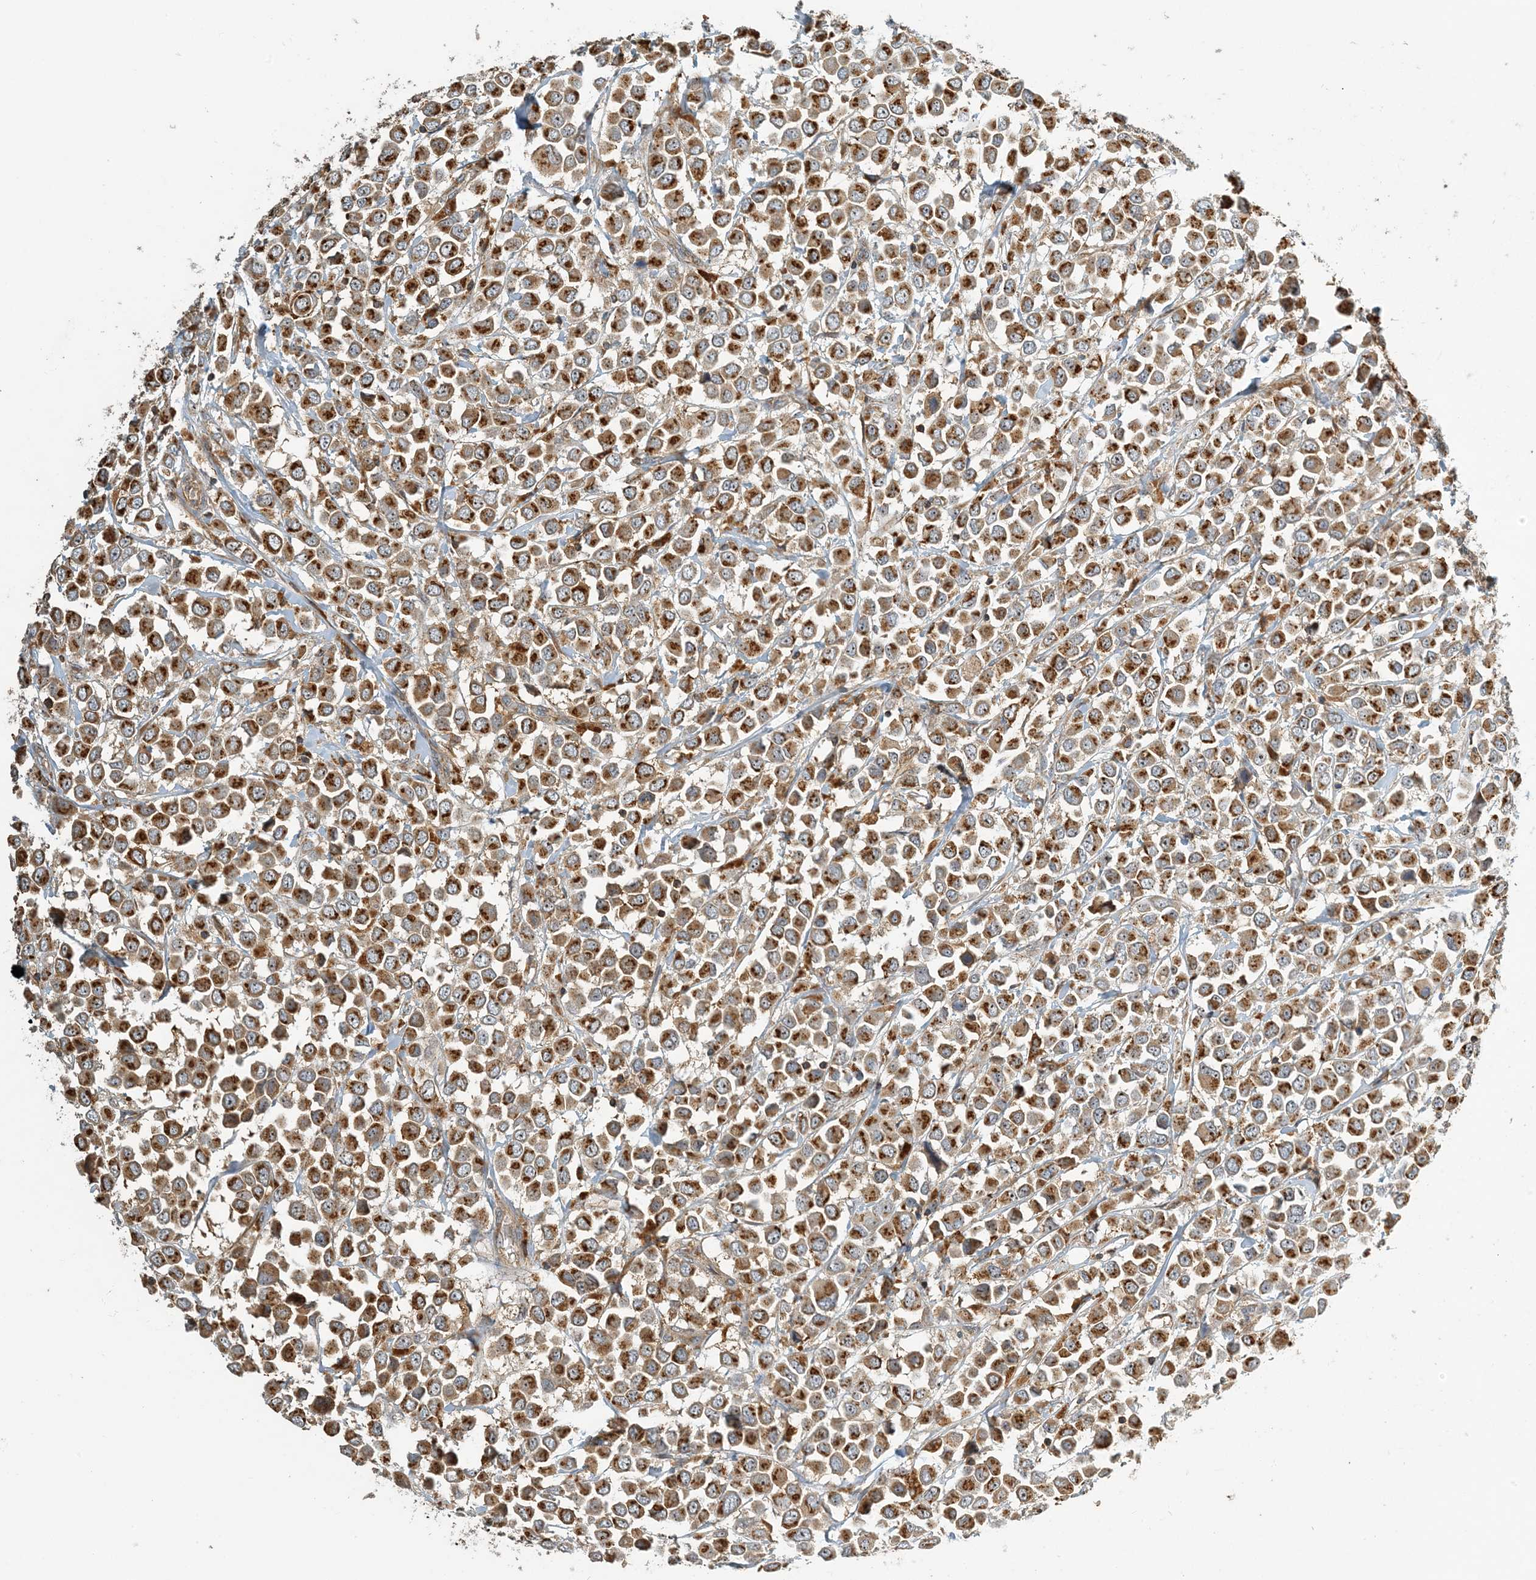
{"staining": {"intensity": "moderate", "quantity": ">75%", "location": "cytoplasmic/membranous"}, "tissue": "breast cancer", "cell_type": "Tumor cells", "image_type": "cancer", "snomed": [{"axis": "morphology", "description": "Duct carcinoma"}, {"axis": "topography", "description": "Breast"}], "caption": "This micrograph shows IHC staining of intraductal carcinoma (breast), with medium moderate cytoplasmic/membranous staining in about >75% of tumor cells.", "gene": "COLEC11", "patient": {"sex": "female", "age": 61}}